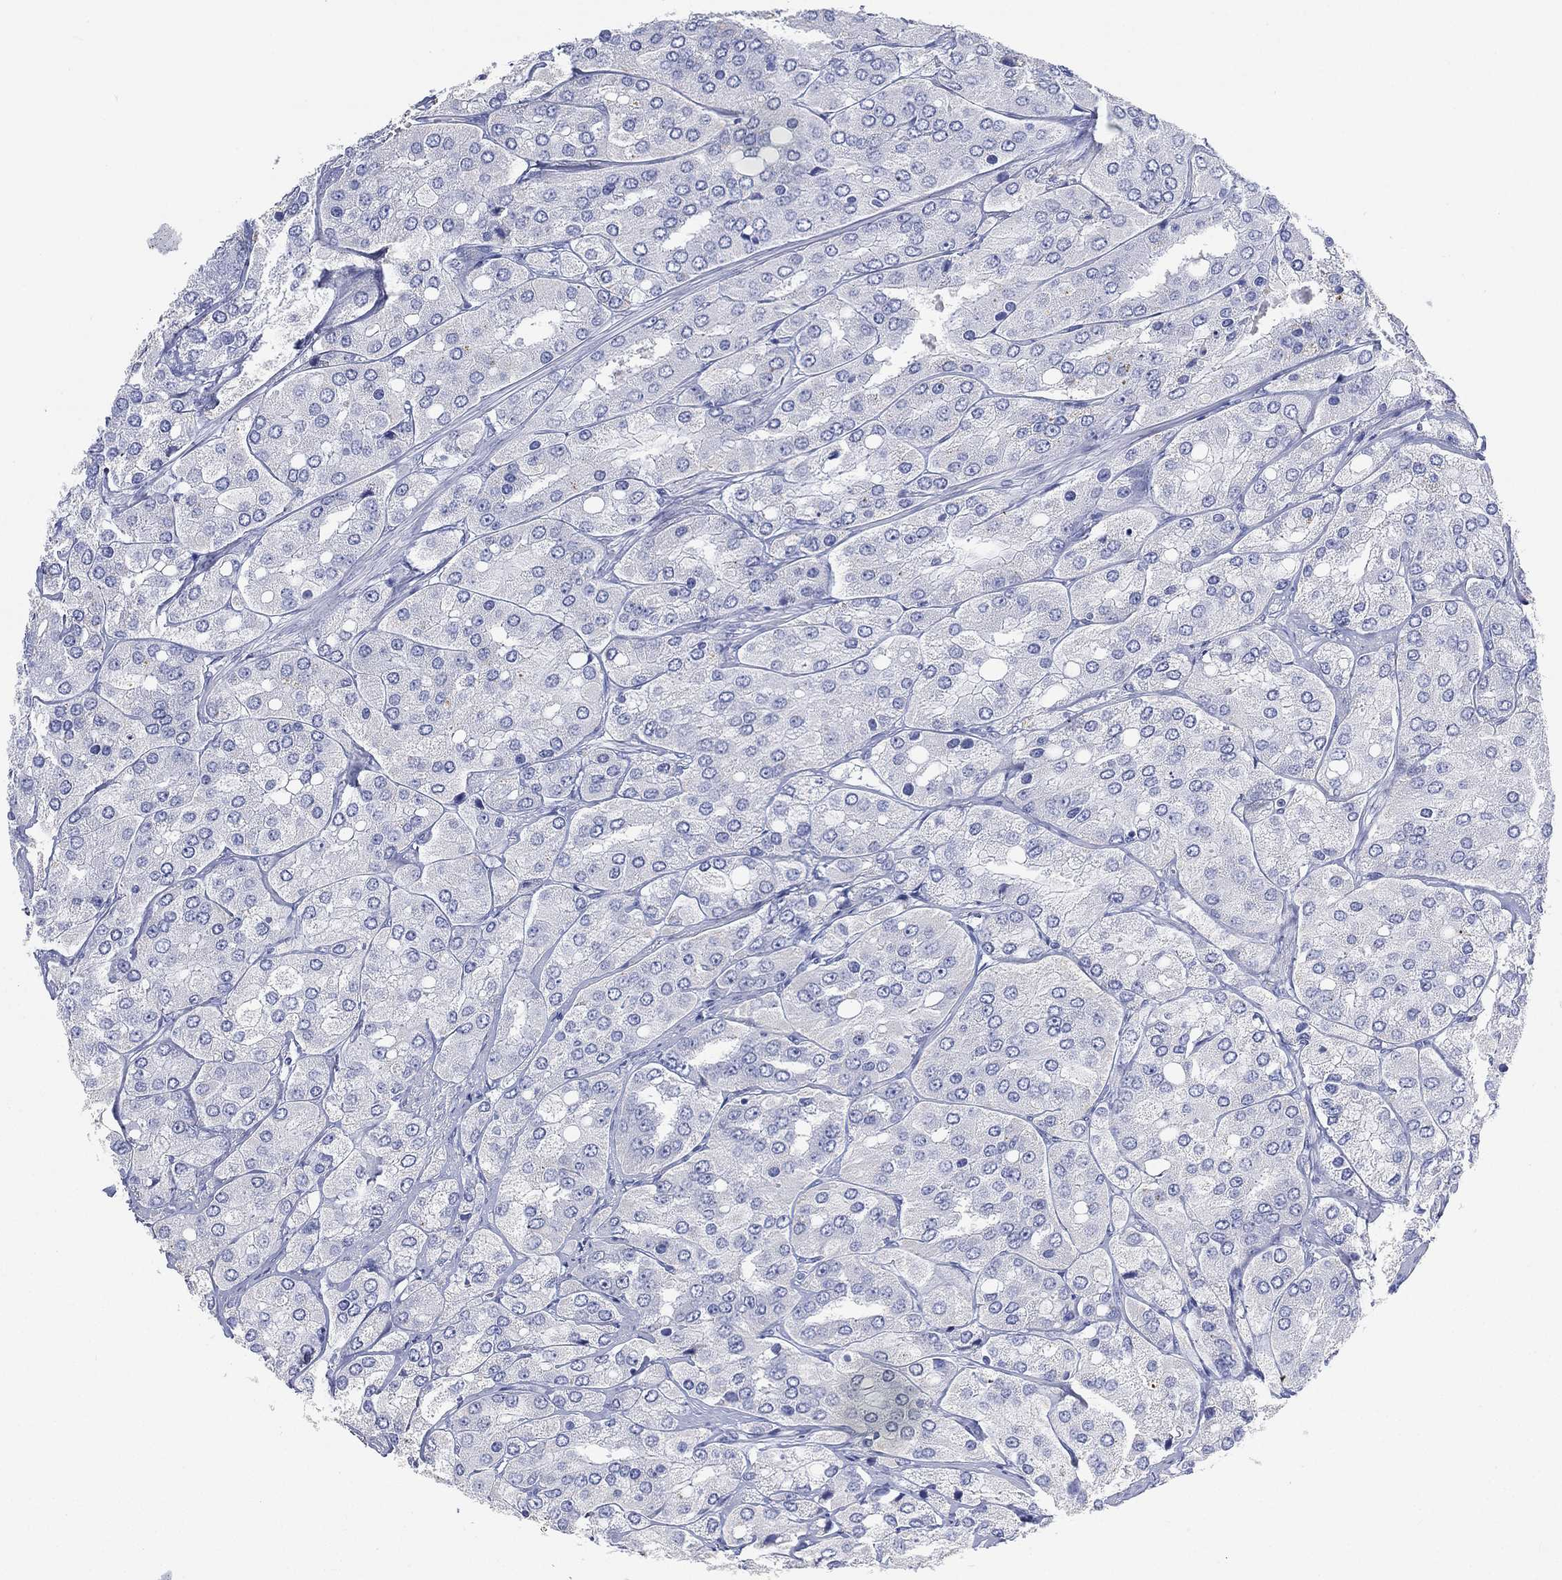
{"staining": {"intensity": "negative", "quantity": "none", "location": "none"}, "tissue": "prostate cancer", "cell_type": "Tumor cells", "image_type": "cancer", "snomed": [{"axis": "morphology", "description": "Adenocarcinoma, Low grade"}, {"axis": "topography", "description": "Prostate"}], "caption": "IHC of prostate low-grade adenocarcinoma shows no expression in tumor cells.", "gene": "FMO1", "patient": {"sex": "male", "age": 69}}